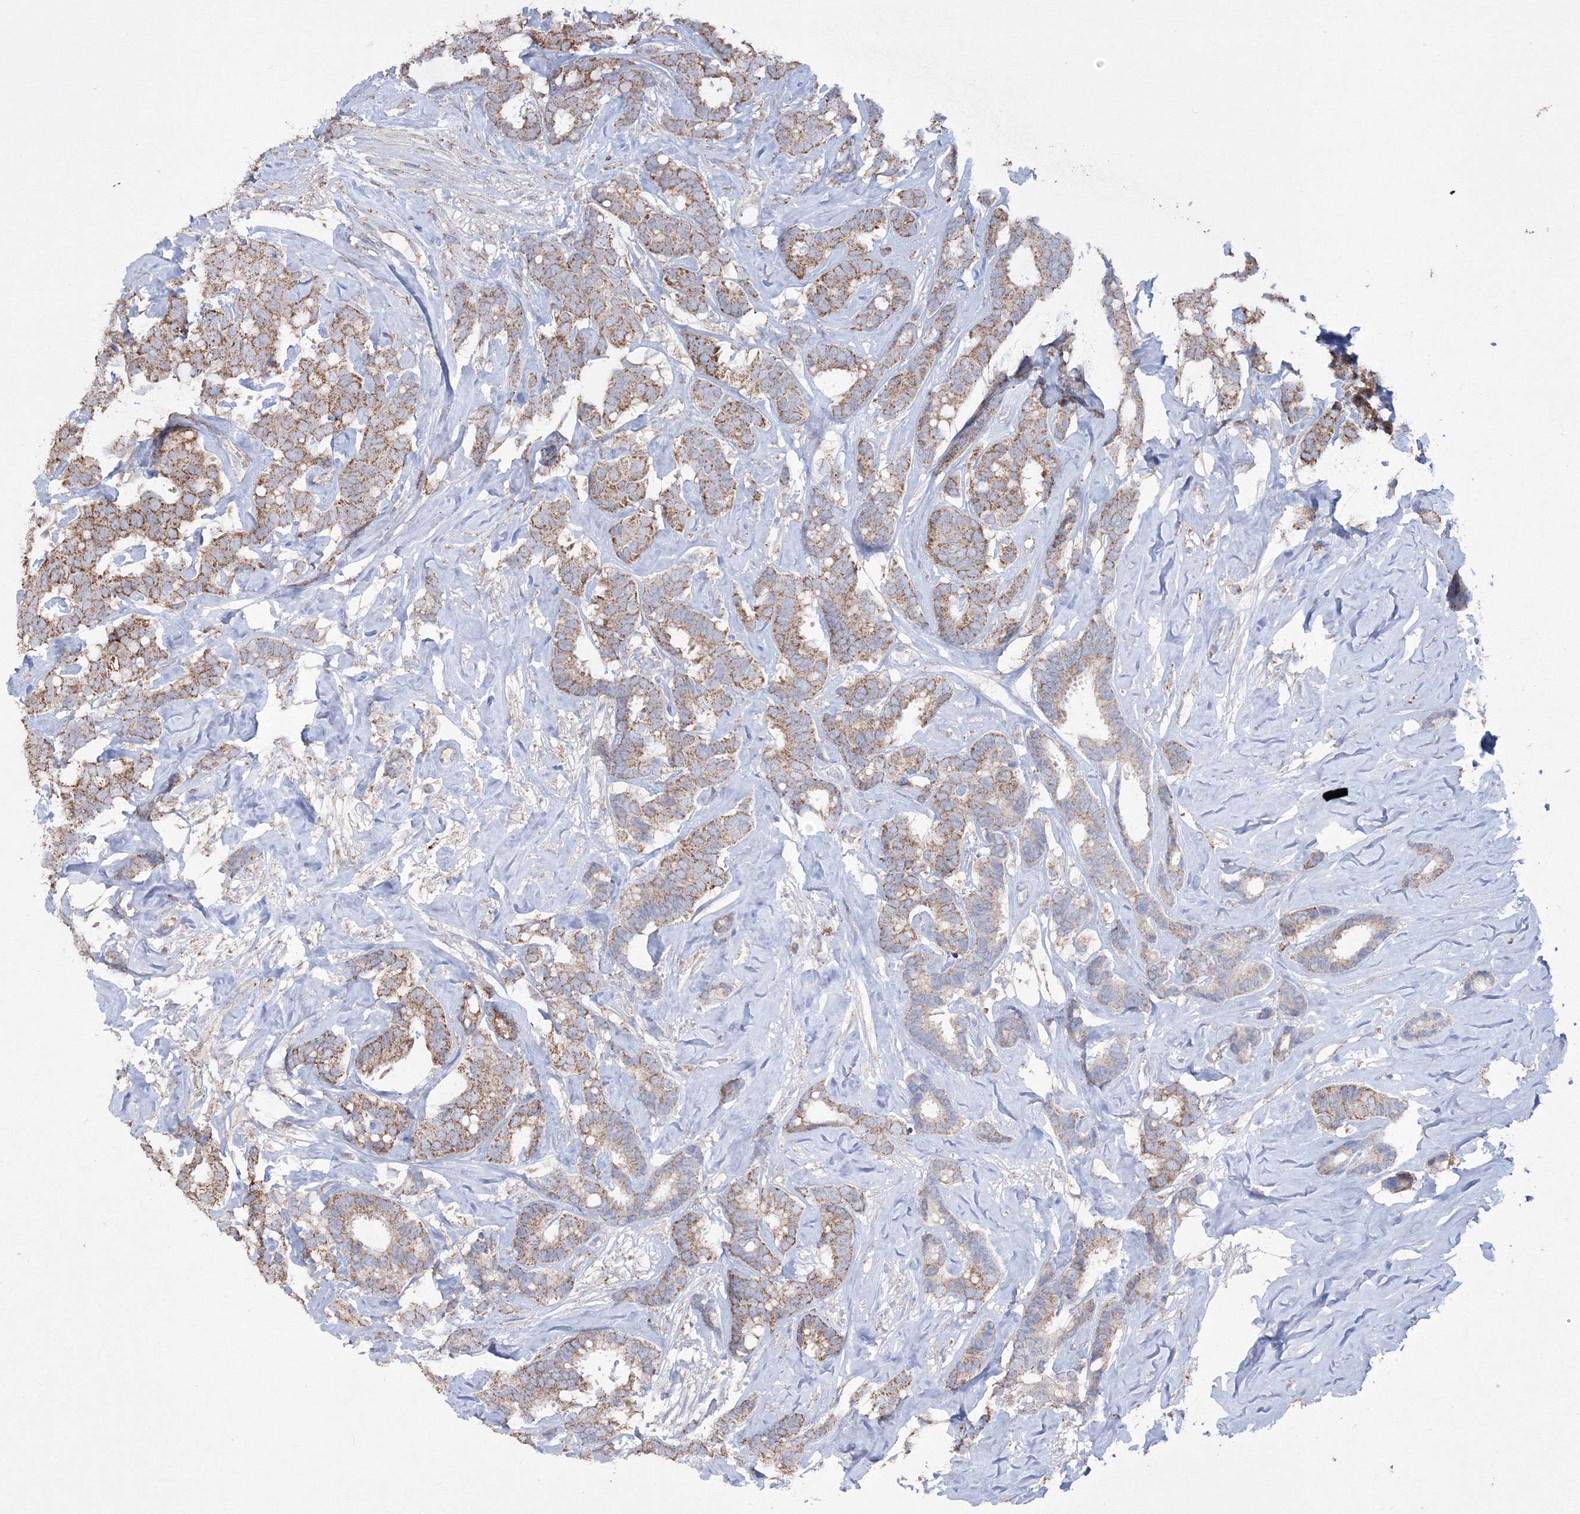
{"staining": {"intensity": "moderate", "quantity": "25%-75%", "location": "cytoplasmic/membranous"}, "tissue": "breast cancer", "cell_type": "Tumor cells", "image_type": "cancer", "snomed": [{"axis": "morphology", "description": "Duct carcinoma"}, {"axis": "topography", "description": "Breast"}], "caption": "Tumor cells demonstrate medium levels of moderate cytoplasmic/membranous staining in about 25%-75% of cells in human breast cancer (infiltrating ductal carcinoma). Using DAB (3,3'-diaminobenzidine) (brown) and hematoxylin (blue) stains, captured at high magnification using brightfield microscopy.", "gene": "GRSF1", "patient": {"sex": "female", "age": 87}}